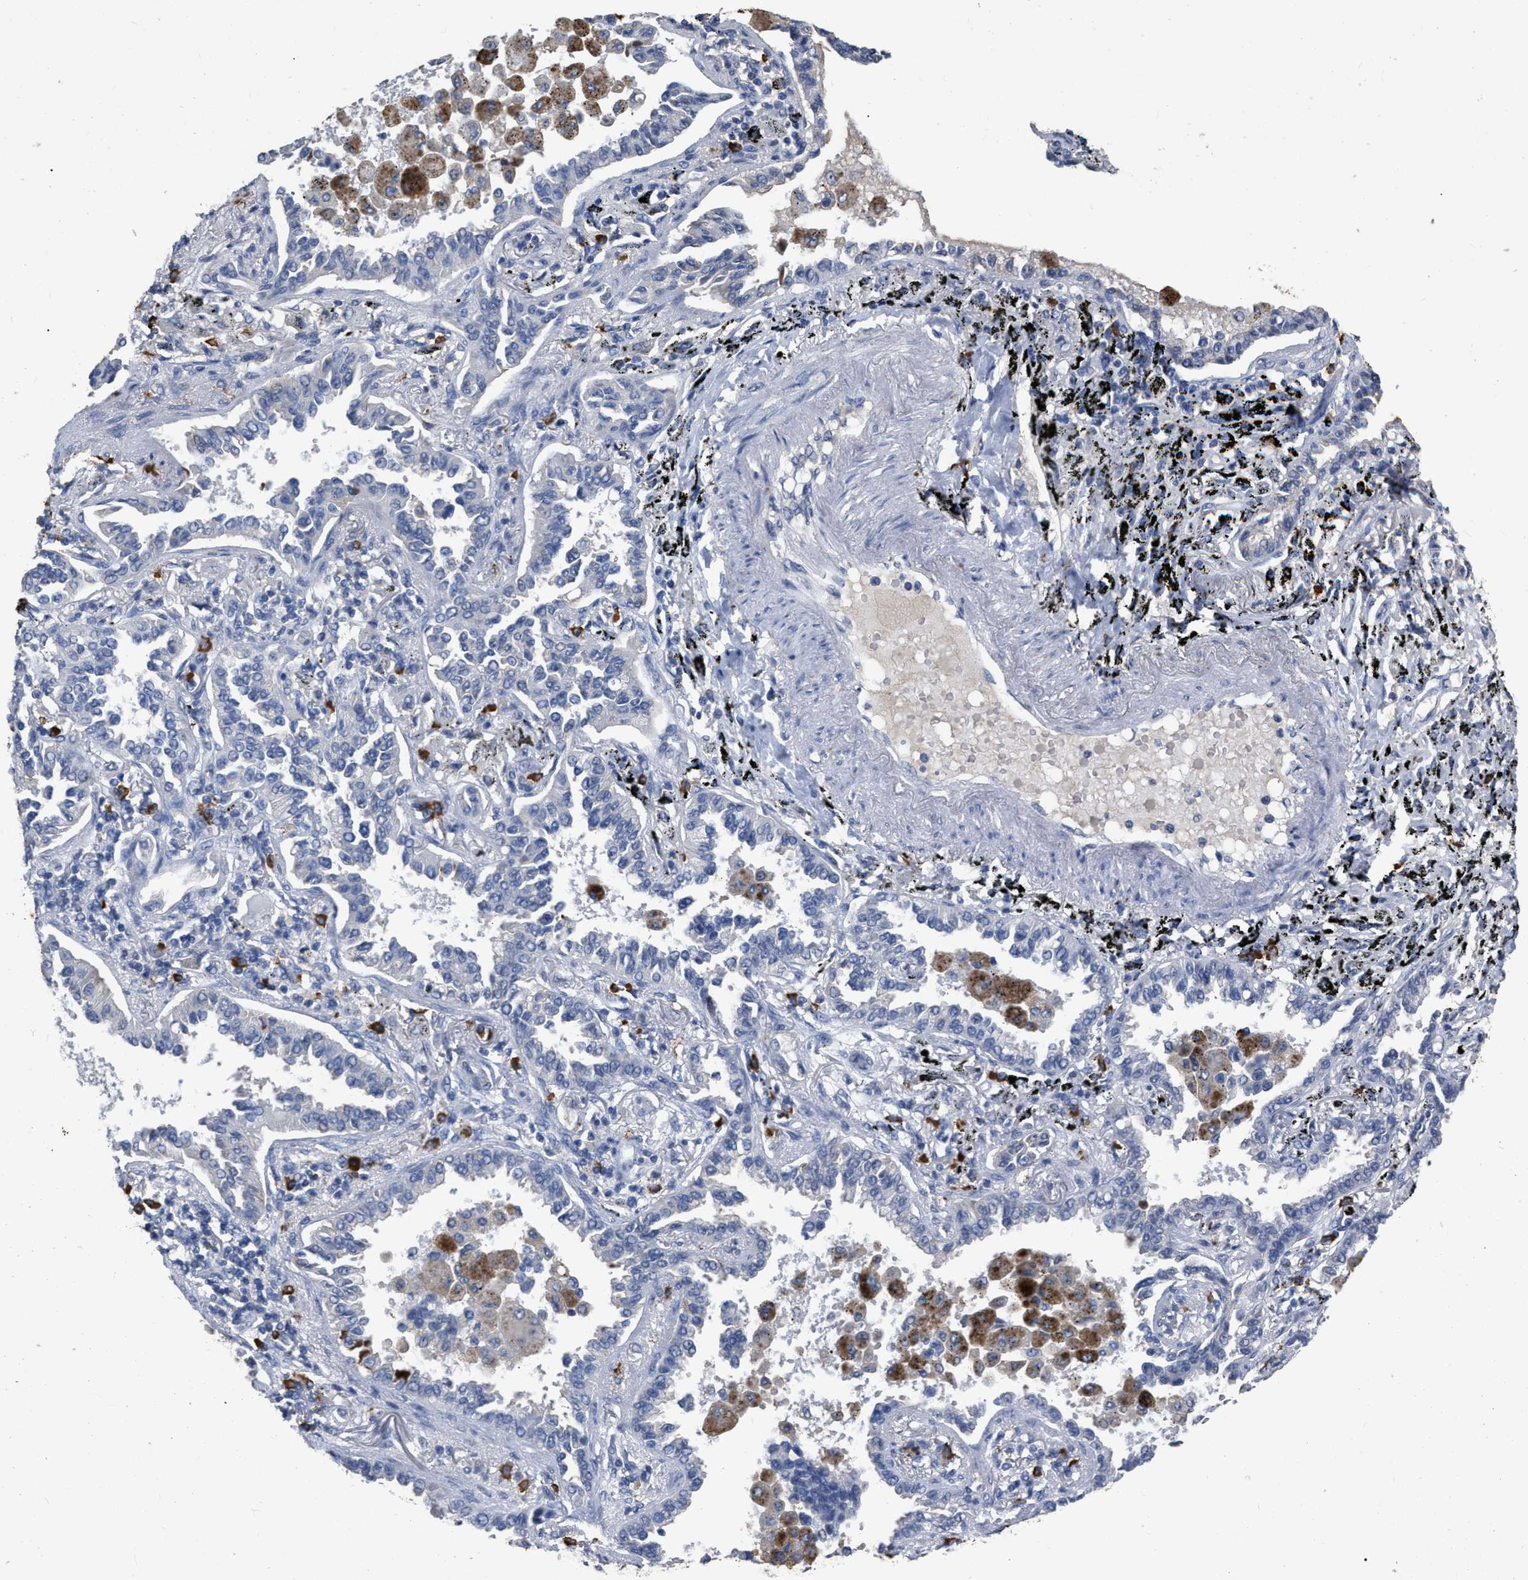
{"staining": {"intensity": "negative", "quantity": "none", "location": "none"}, "tissue": "lung cancer", "cell_type": "Tumor cells", "image_type": "cancer", "snomed": [{"axis": "morphology", "description": "Normal tissue, NOS"}, {"axis": "morphology", "description": "Adenocarcinoma, NOS"}, {"axis": "topography", "description": "Lung"}], "caption": "An IHC micrograph of lung adenocarcinoma is shown. There is no staining in tumor cells of lung adenocarcinoma. (Brightfield microscopy of DAB (3,3'-diaminobenzidine) IHC at high magnification).", "gene": "HABP2", "patient": {"sex": "male", "age": 59}}